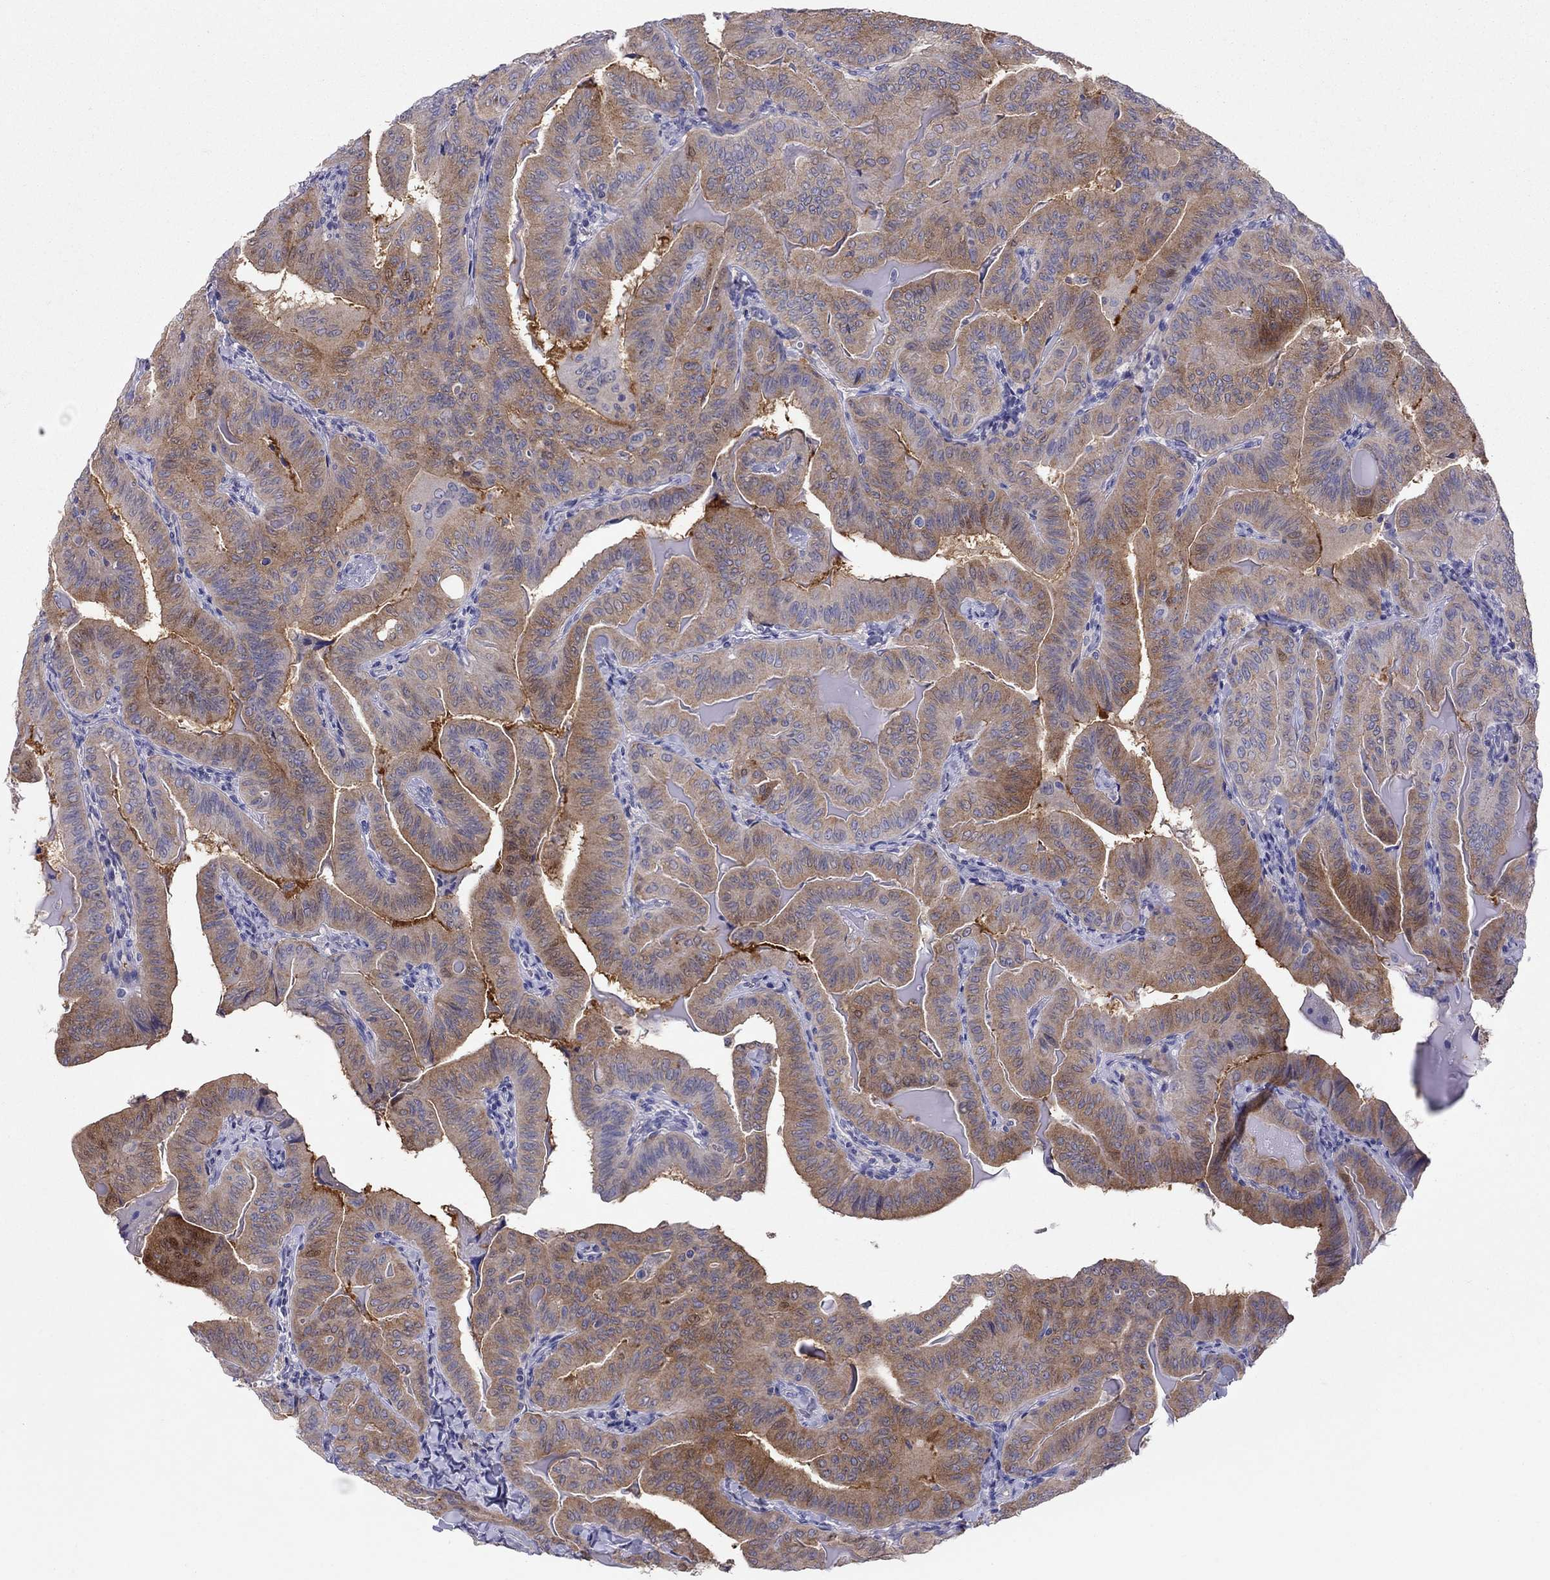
{"staining": {"intensity": "moderate", "quantity": ">75%", "location": "cytoplasmic/membranous"}, "tissue": "thyroid cancer", "cell_type": "Tumor cells", "image_type": "cancer", "snomed": [{"axis": "morphology", "description": "Papillary adenocarcinoma, NOS"}, {"axis": "topography", "description": "Thyroid gland"}], "caption": "Immunohistochemistry (DAB) staining of papillary adenocarcinoma (thyroid) exhibits moderate cytoplasmic/membranous protein staining in approximately >75% of tumor cells.", "gene": "ALOX15B", "patient": {"sex": "female", "age": 68}}